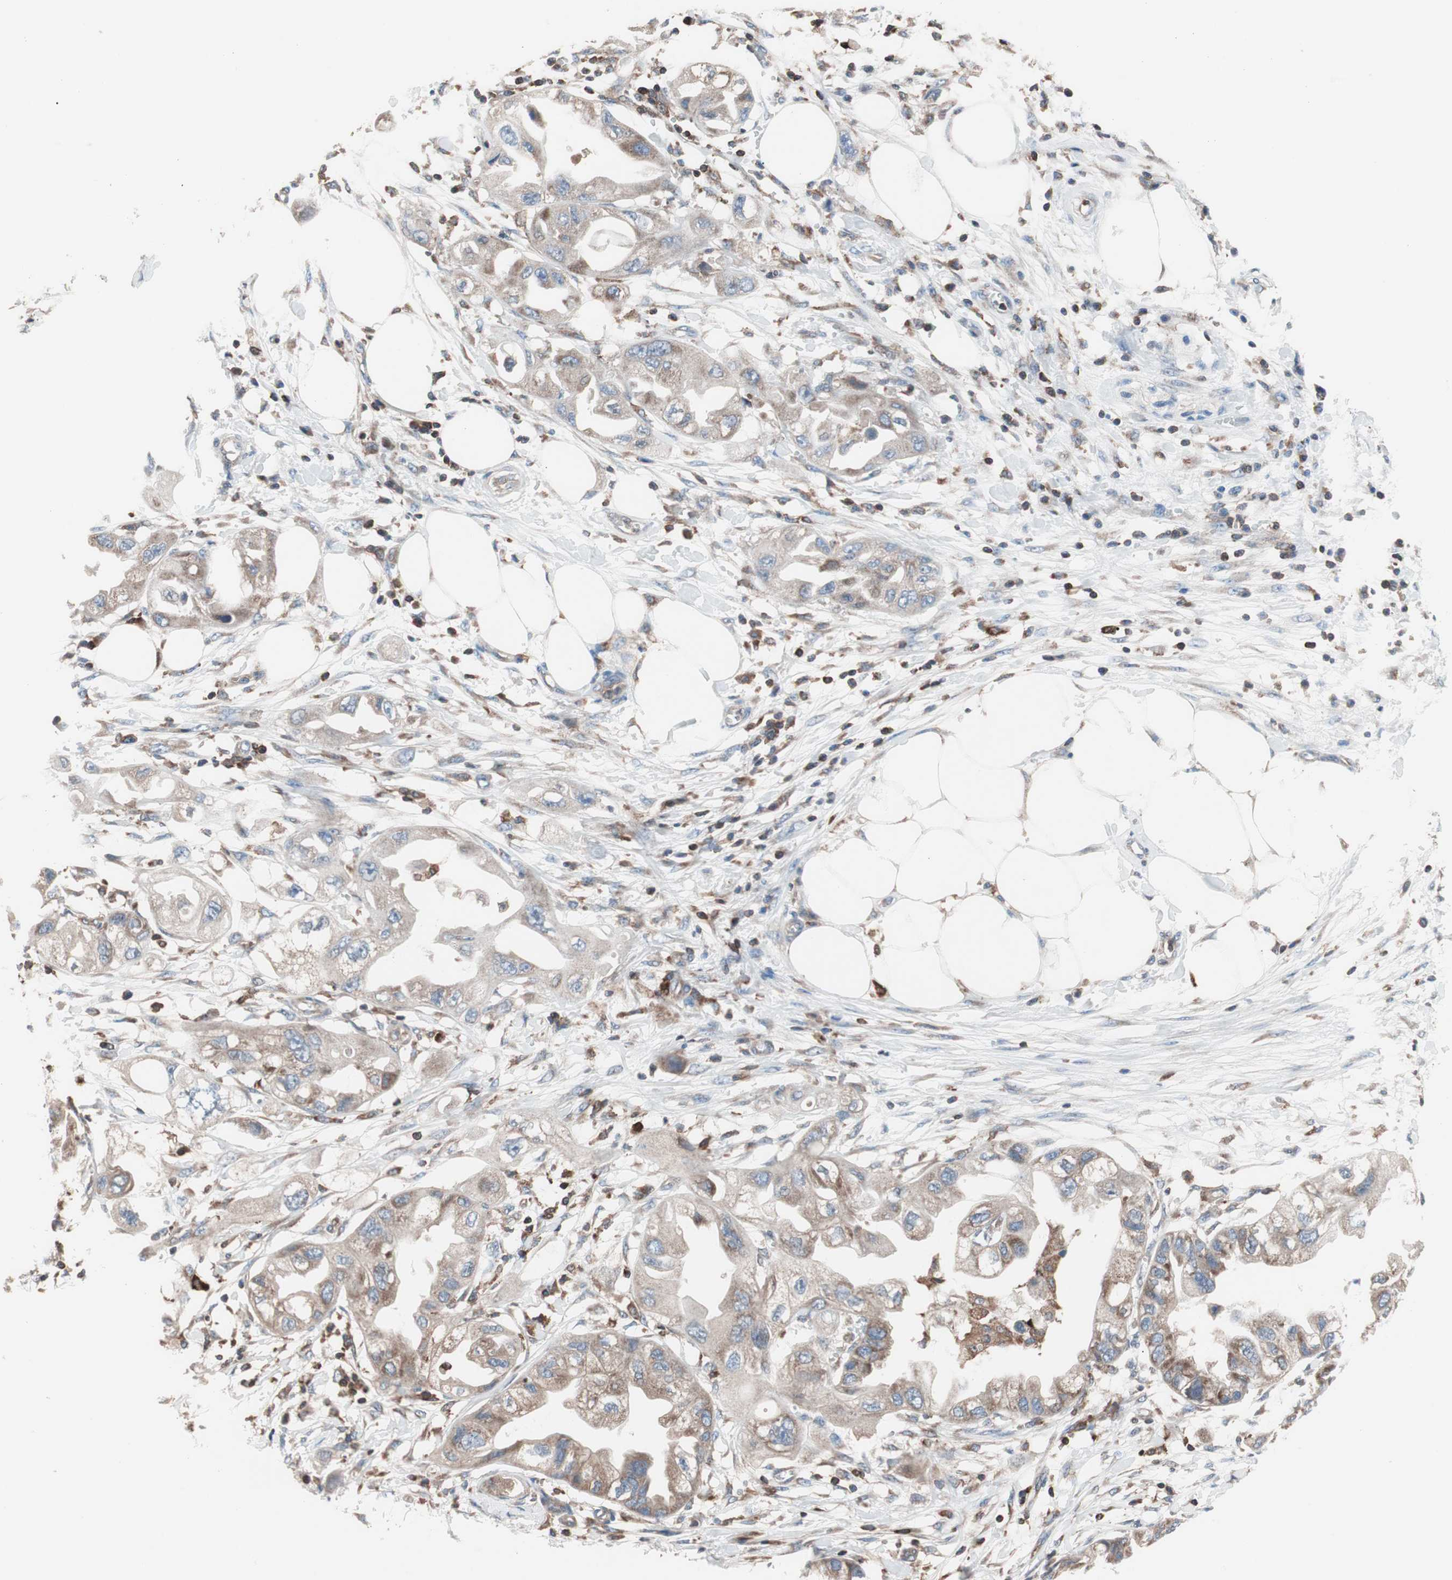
{"staining": {"intensity": "moderate", "quantity": ">75%", "location": "cytoplasmic/membranous"}, "tissue": "endometrial cancer", "cell_type": "Tumor cells", "image_type": "cancer", "snomed": [{"axis": "morphology", "description": "Adenocarcinoma, NOS"}, {"axis": "topography", "description": "Endometrium"}], "caption": "A histopathology image of human endometrial adenocarcinoma stained for a protein displays moderate cytoplasmic/membranous brown staining in tumor cells.", "gene": "PIK3R1", "patient": {"sex": "female", "age": 67}}